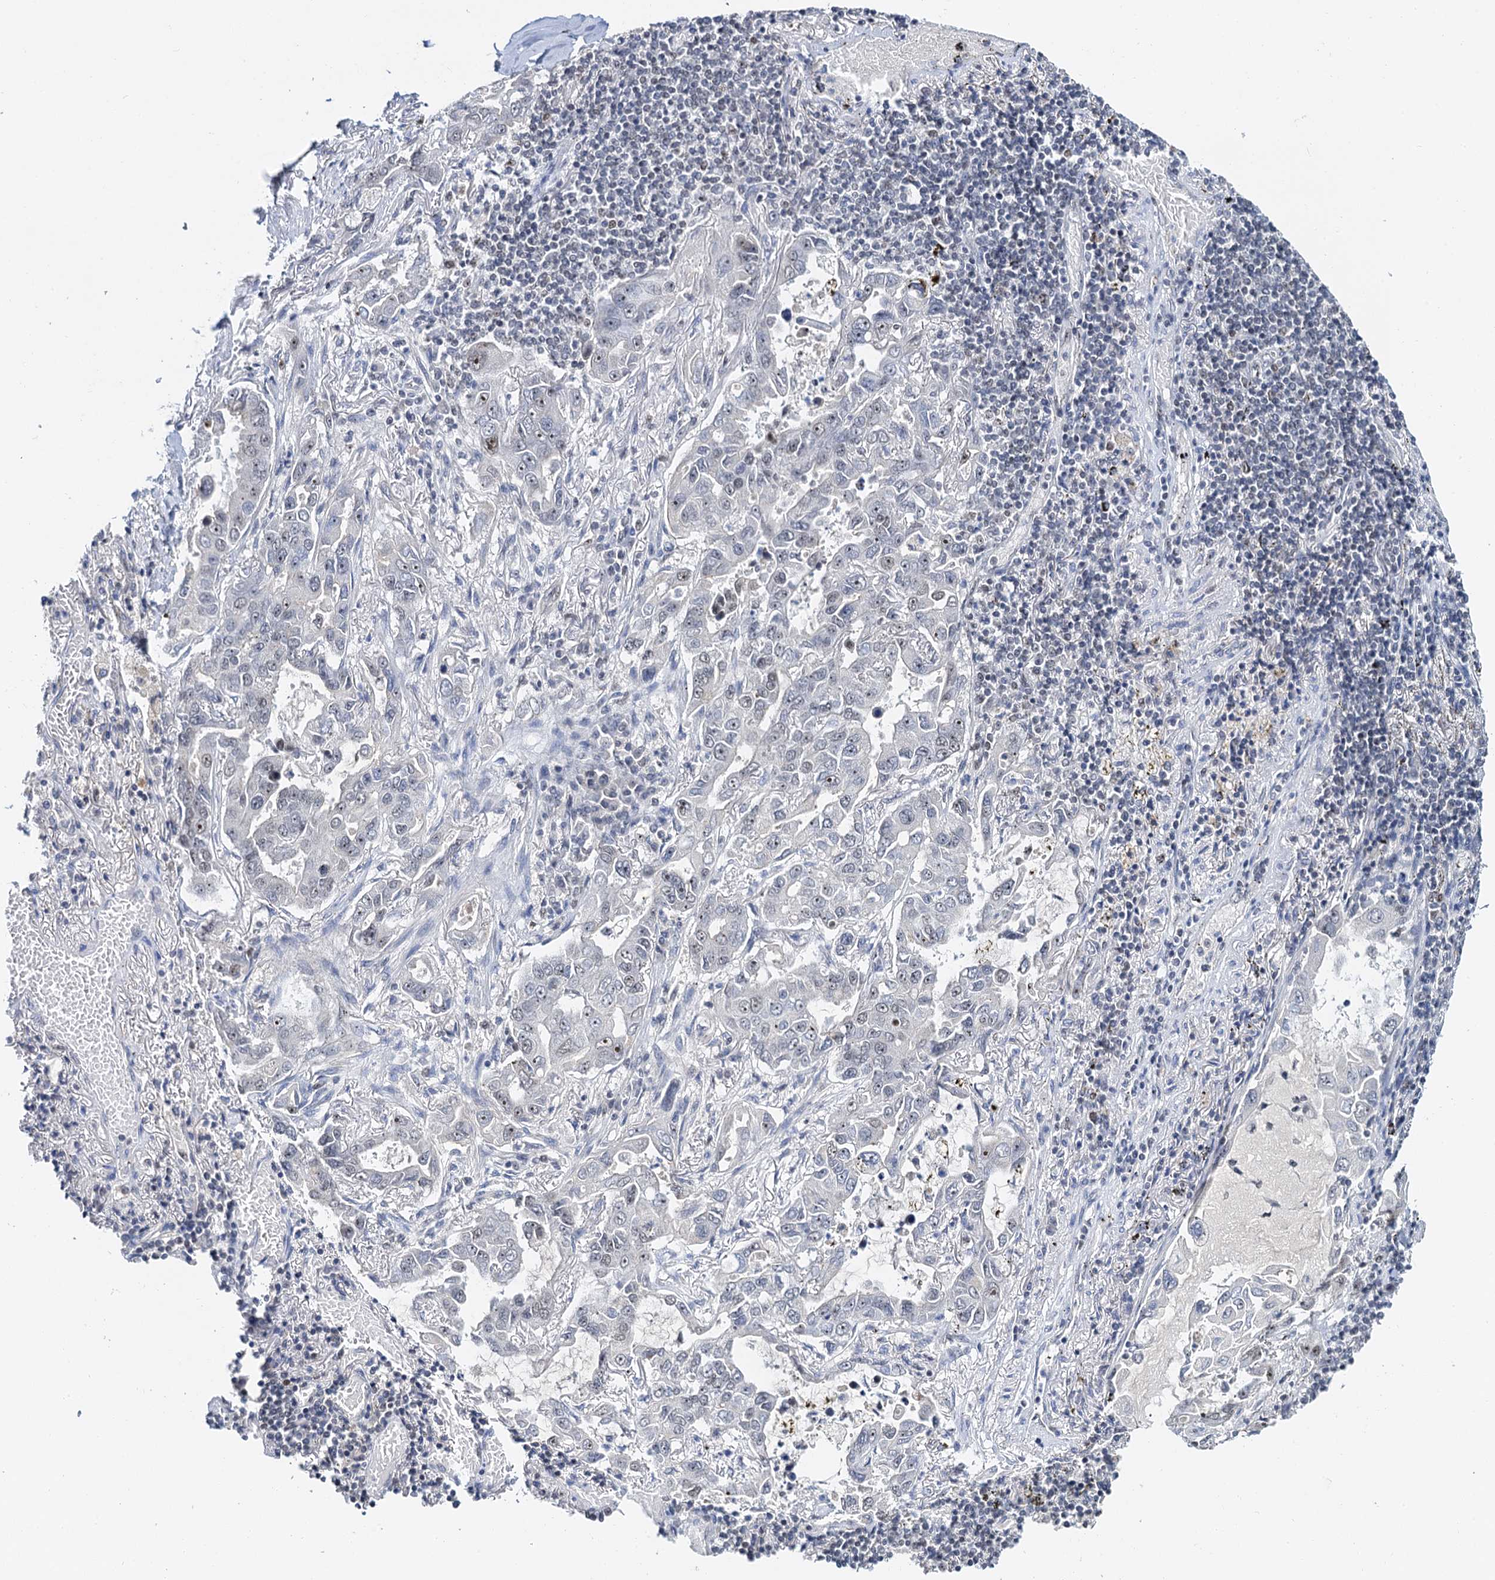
{"staining": {"intensity": "weak", "quantity": "25%-75%", "location": "nuclear"}, "tissue": "lung cancer", "cell_type": "Tumor cells", "image_type": "cancer", "snomed": [{"axis": "morphology", "description": "Adenocarcinoma, NOS"}, {"axis": "topography", "description": "Lung"}], "caption": "Protein staining shows weak nuclear staining in about 25%-75% of tumor cells in adenocarcinoma (lung).", "gene": "NOP2", "patient": {"sex": "male", "age": 64}}